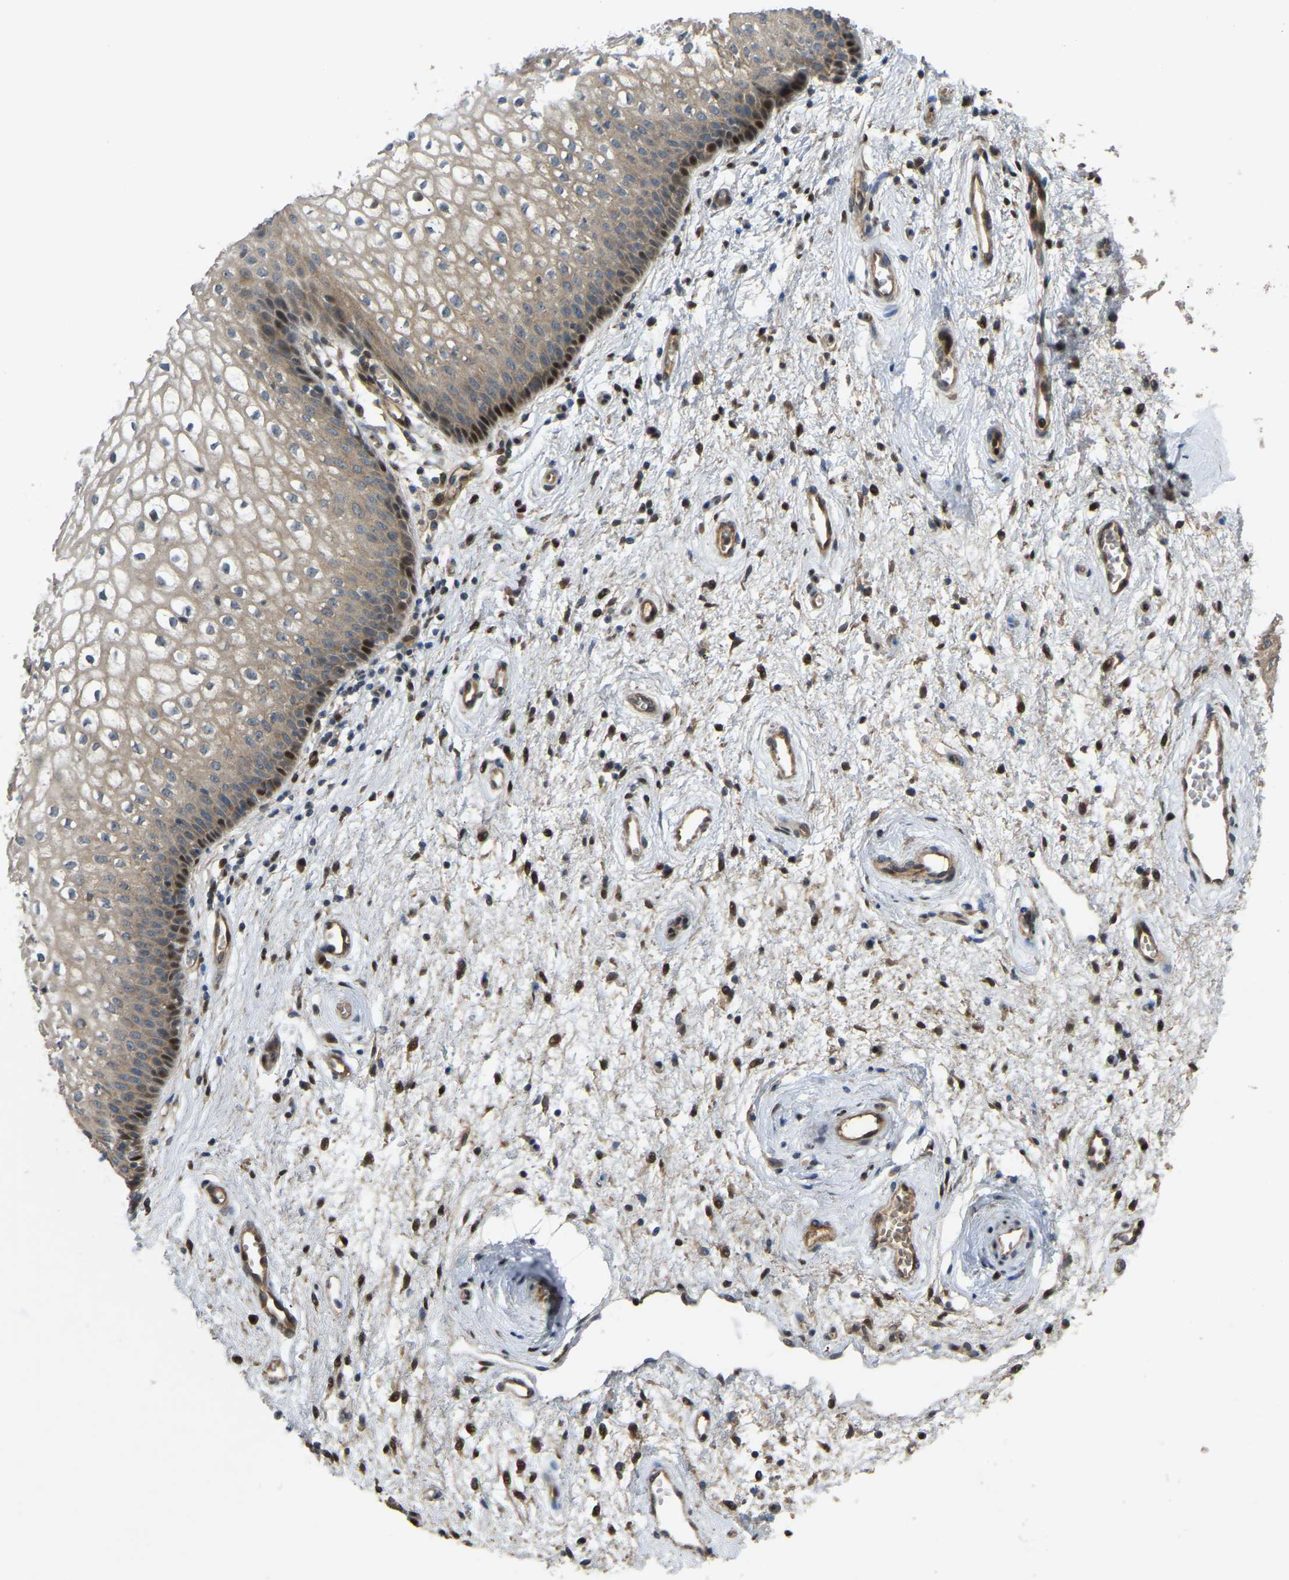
{"staining": {"intensity": "moderate", "quantity": "25%-75%", "location": "cytoplasmic/membranous,nuclear"}, "tissue": "vagina", "cell_type": "Squamous epithelial cells", "image_type": "normal", "snomed": [{"axis": "morphology", "description": "Normal tissue, NOS"}, {"axis": "topography", "description": "Vagina"}], "caption": "Immunohistochemistry histopathology image of benign human vagina stained for a protein (brown), which demonstrates medium levels of moderate cytoplasmic/membranous,nuclear staining in about 25%-75% of squamous epithelial cells.", "gene": "C21orf91", "patient": {"sex": "female", "age": 34}}